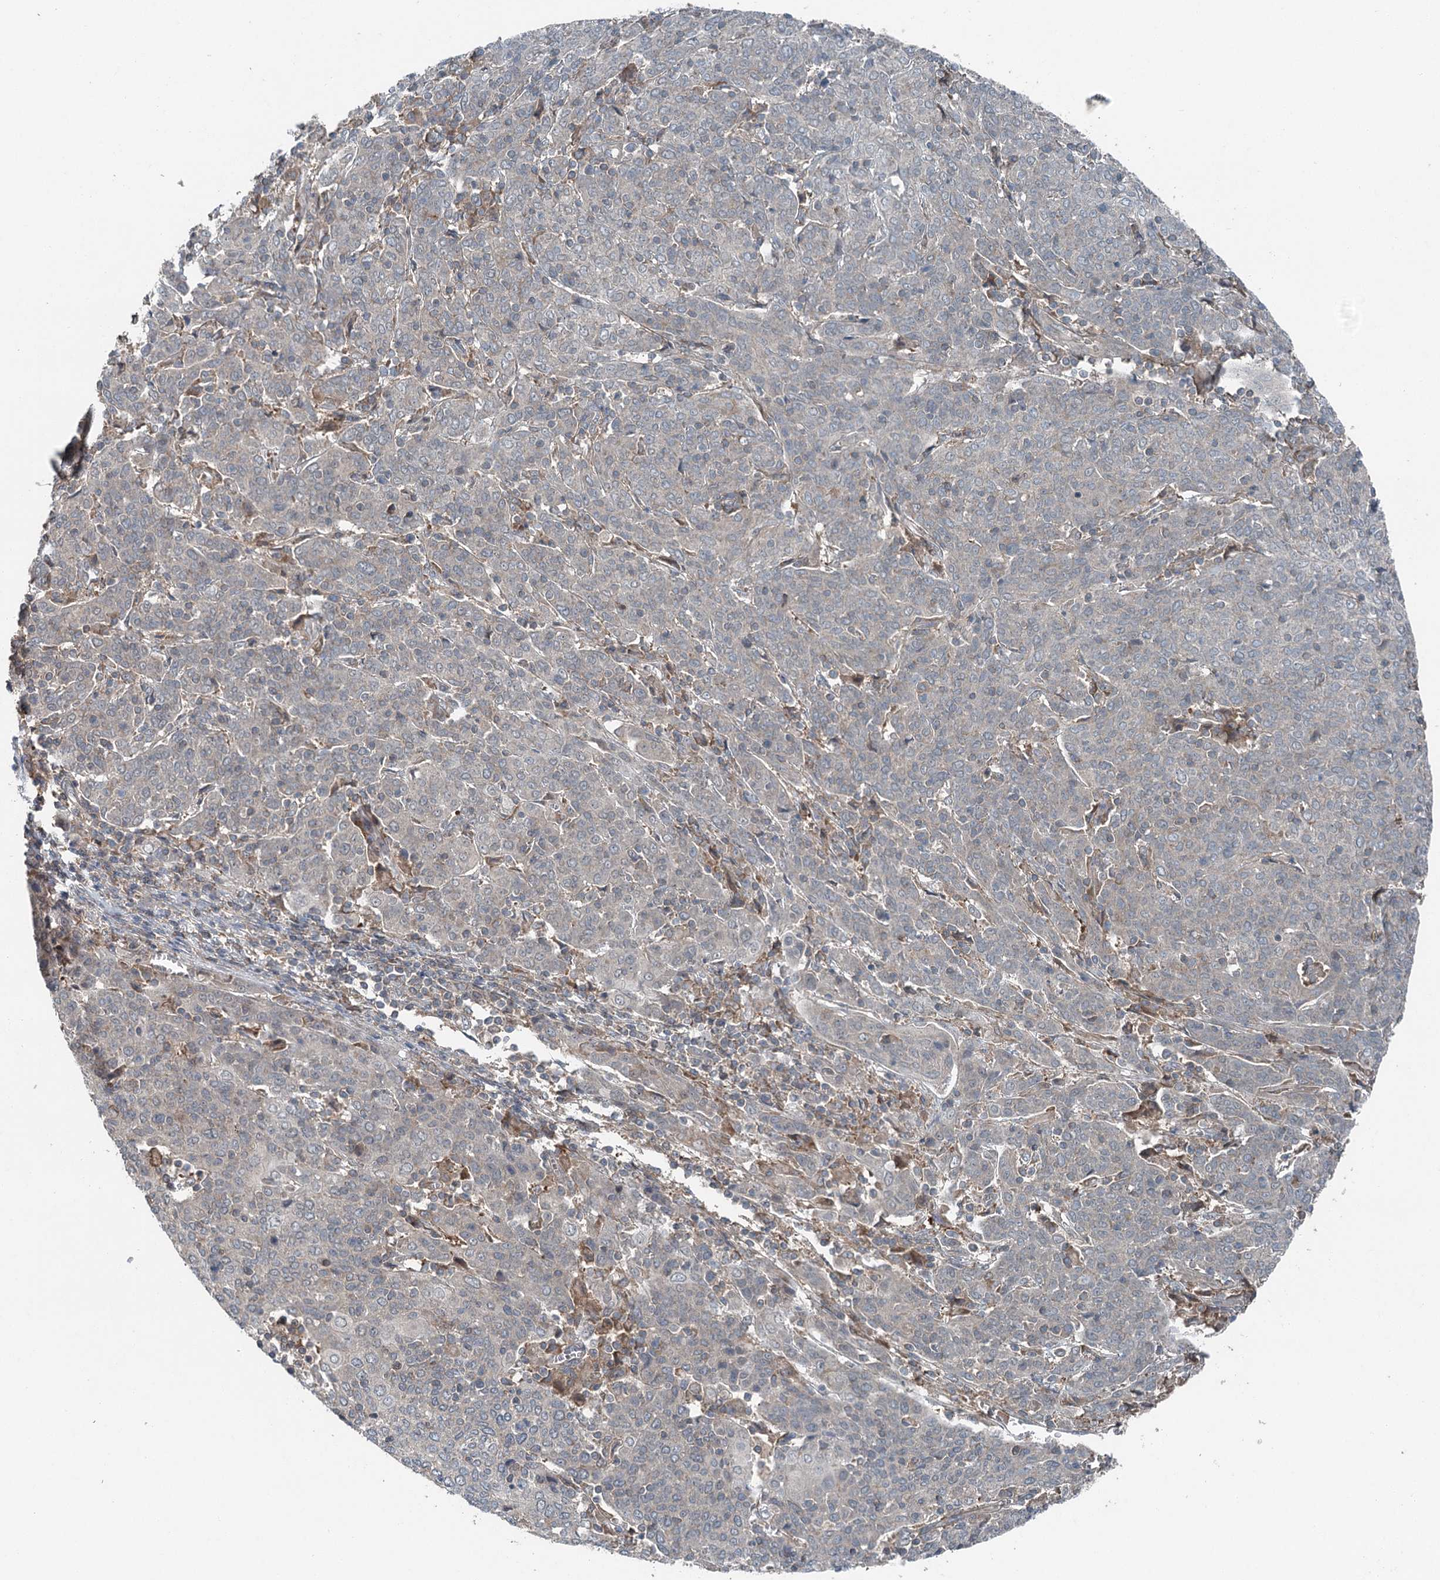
{"staining": {"intensity": "negative", "quantity": "none", "location": "none"}, "tissue": "cervical cancer", "cell_type": "Tumor cells", "image_type": "cancer", "snomed": [{"axis": "morphology", "description": "Squamous cell carcinoma, NOS"}, {"axis": "topography", "description": "Cervix"}], "caption": "Immunohistochemistry (IHC) micrograph of cervical cancer (squamous cell carcinoma) stained for a protein (brown), which demonstrates no positivity in tumor cells.", "gene": "SKIC3", "patient": {"sex": "female", "age": 67}}